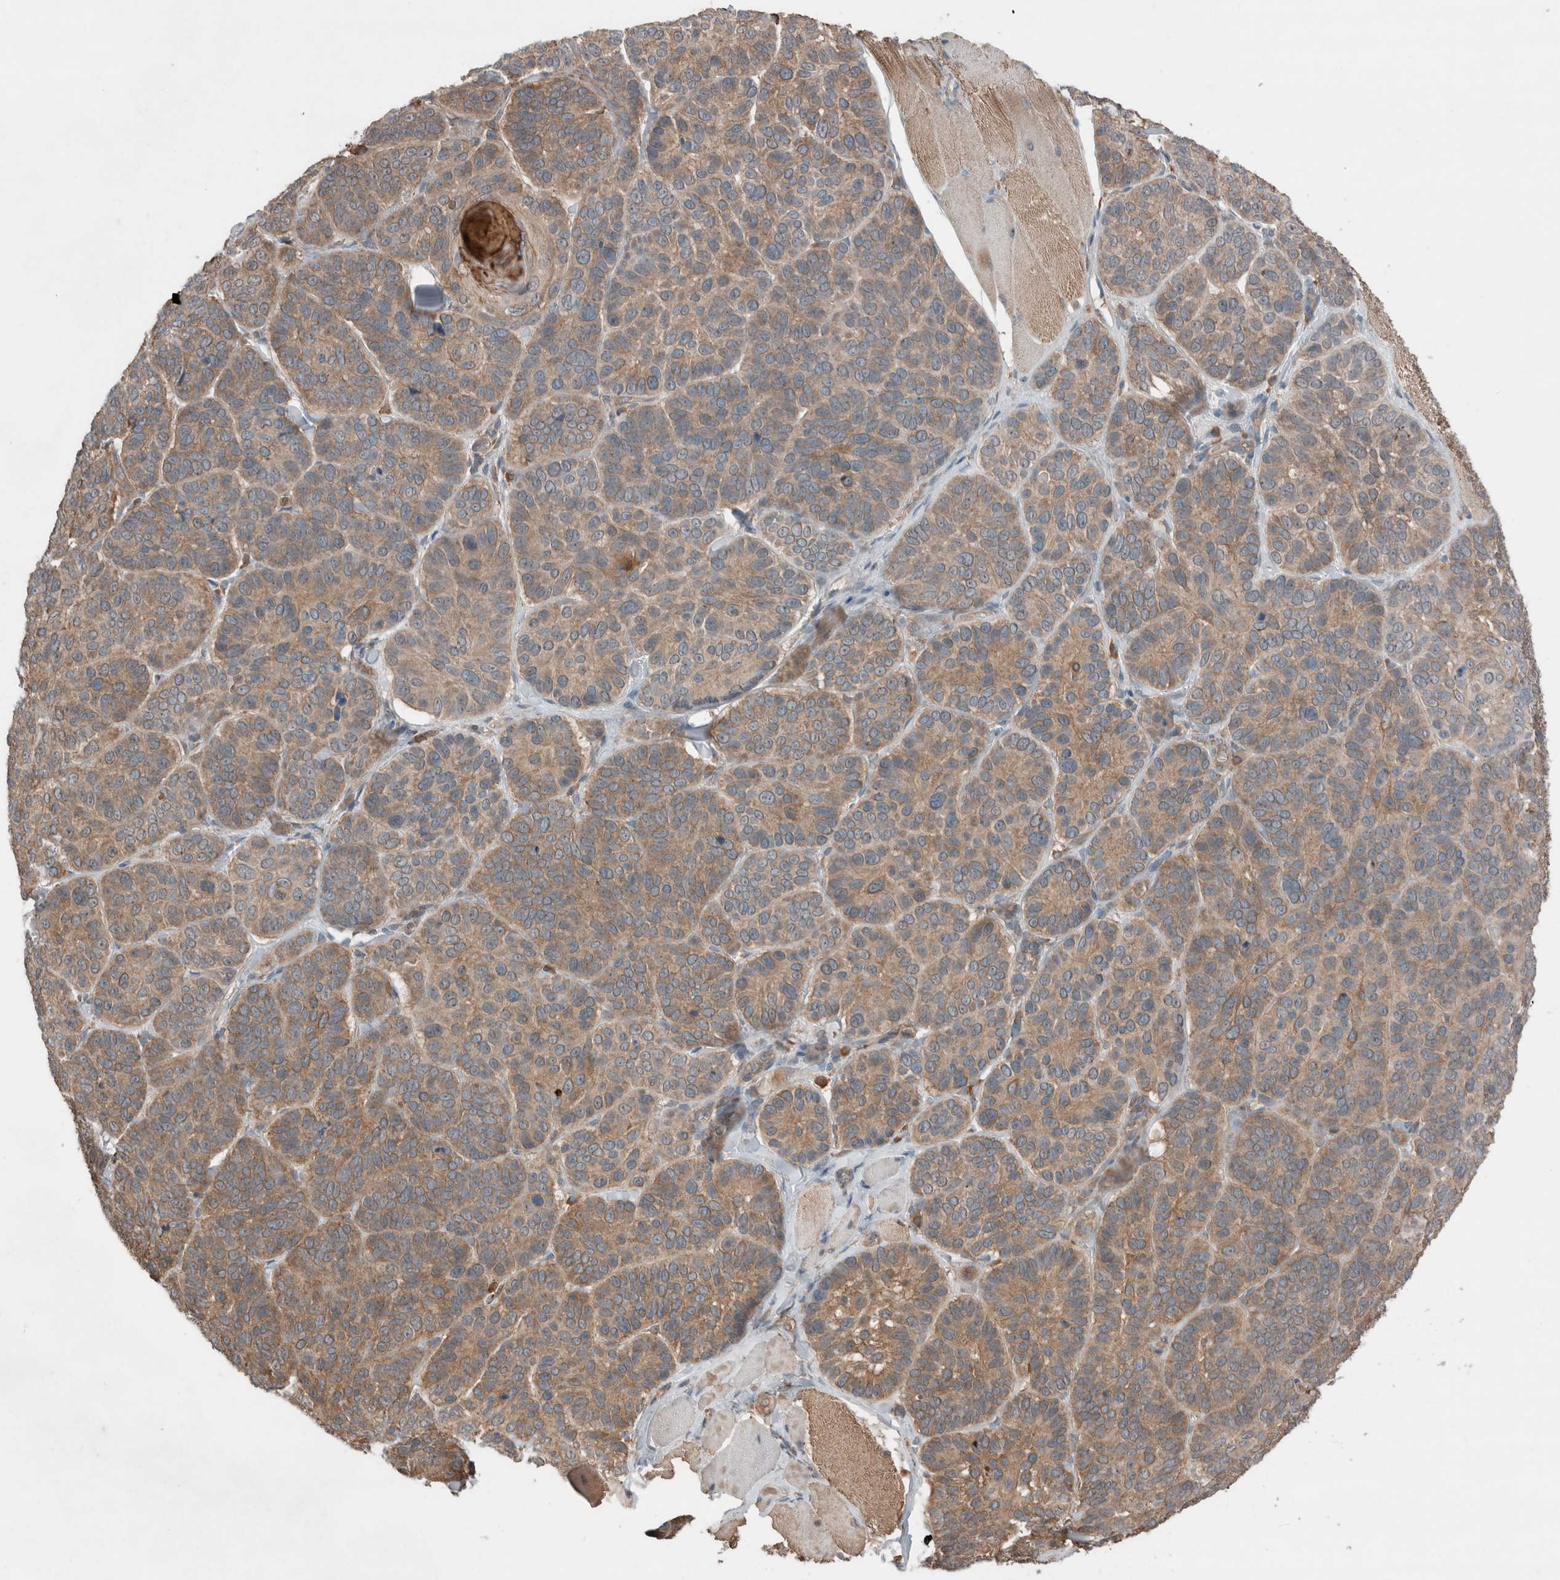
{"staining": {"intensity": "moderate", "quantity": ">75%", "location": "cytoplasmic/membranous"}, "tissue": "skin cancer", "cell_type": "Tumor cells", "image_type": "cancer", "snomed": [{"axis": "morphology", "description": "Basal cell carcinoma"}, {"axis": "topography", "description": "Skin"}], "caption": "Protein staining of basal cell carcinoma (skin) tissue exhibits moderate cytoplasmic/membranous expression in about >75% of tumor cells. The staining was performed using DAB, with brown indicating positive protein expression. Nuclei are stained blue with hematoxylin.", "gene": "KLK14", "patient": {"sex": "male", "age": 62}}